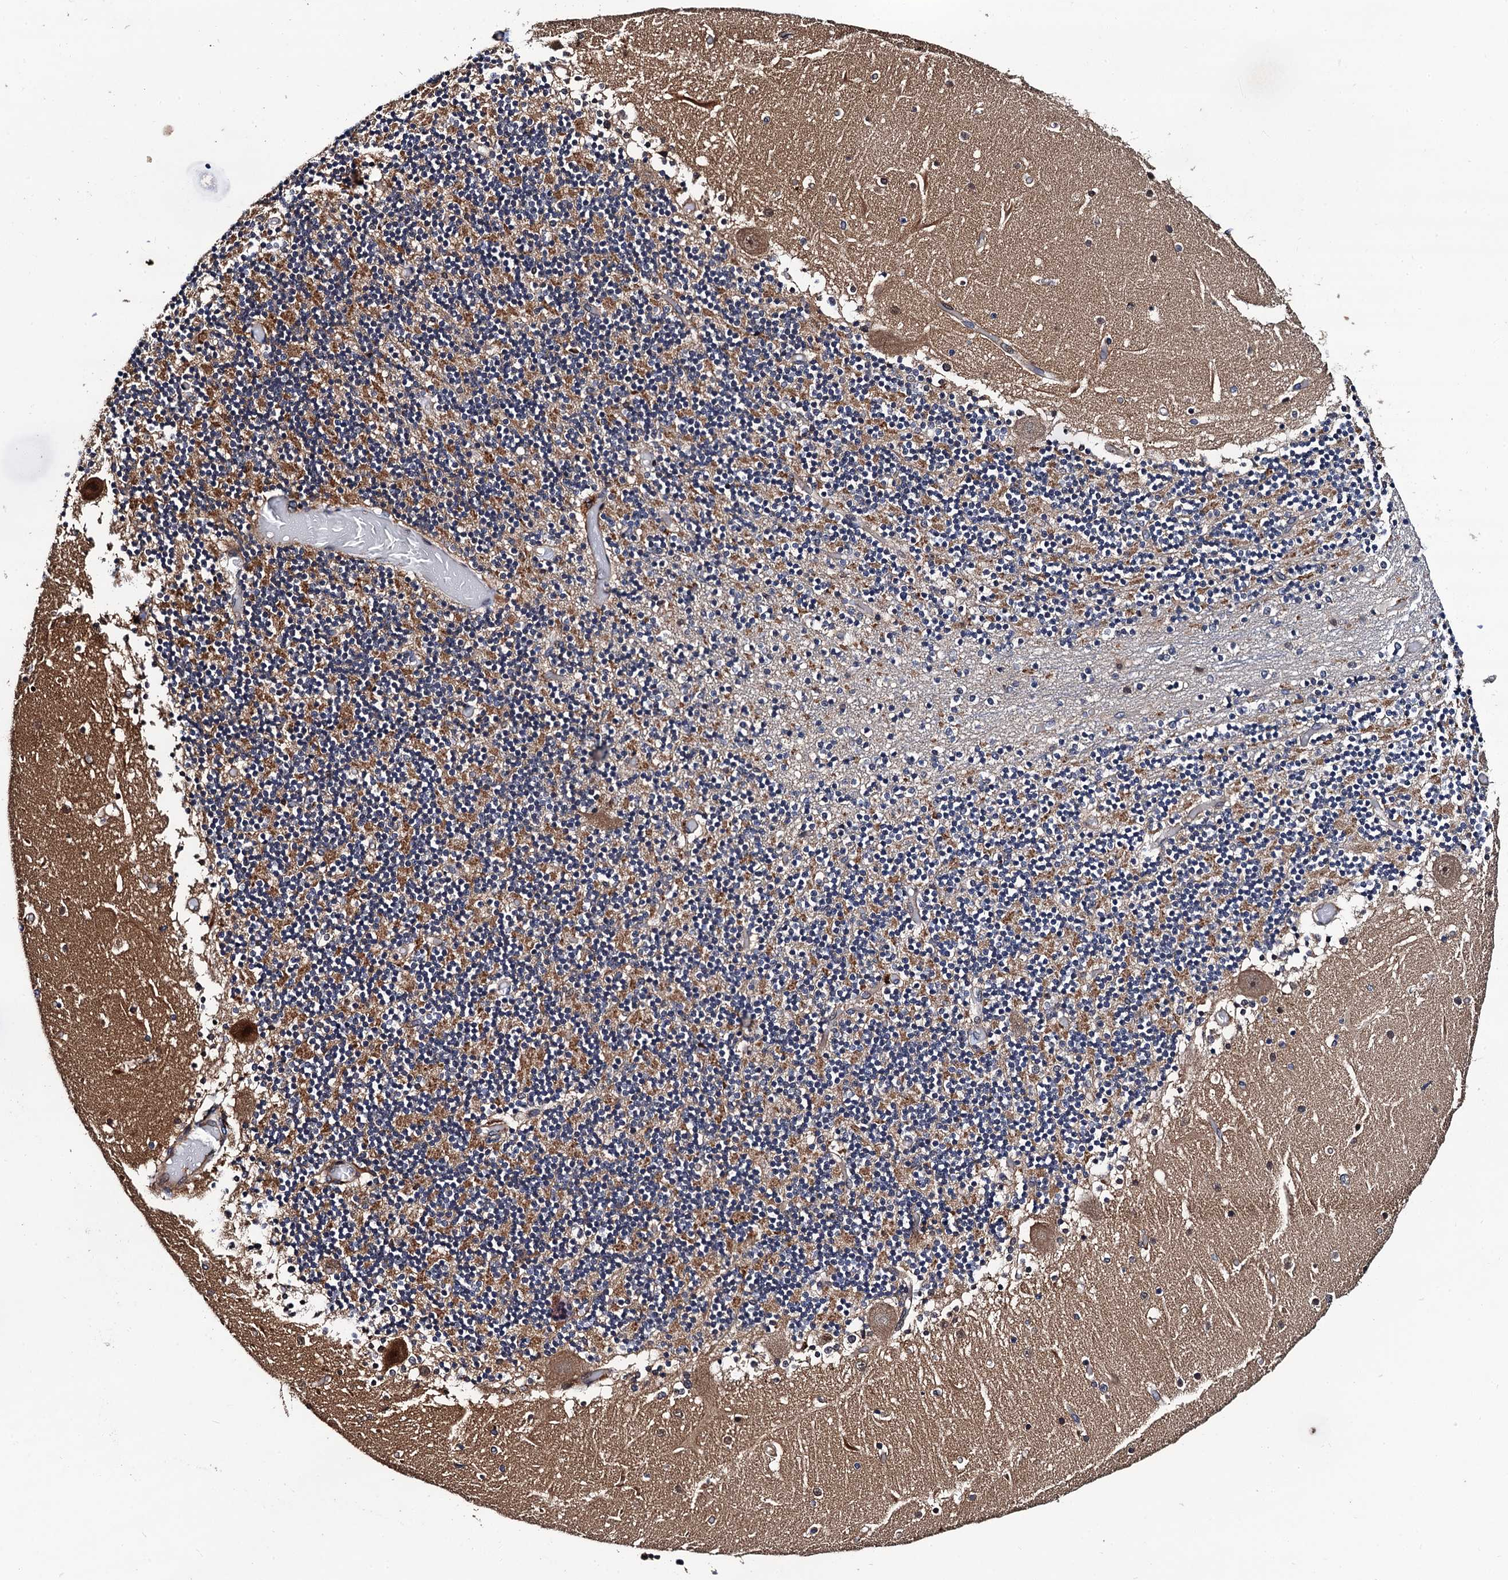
{"staining": {"intensity": "moderate", "quantity": "25%-75%", "location": "cytoplasmic/membranous"}, "tissue": "cerebellum", "cell_type": "Cells in granular layer", "image_type": "normal", "snomed": [{"axis": "morphology", "description": "Normal tissue, NOS"}, {"axis": "topography", "description": "Cerebellum"}], "caption": "An image of cerebellum stained for a protein exhibits moderate cytoplasmic/membranous brown staining in cells in granular layer. (DAB IHC, brown staining for protein, blue staining for nuclei).", "gene": "VPS35", "patient": {"sex": "female", "age": 28}}